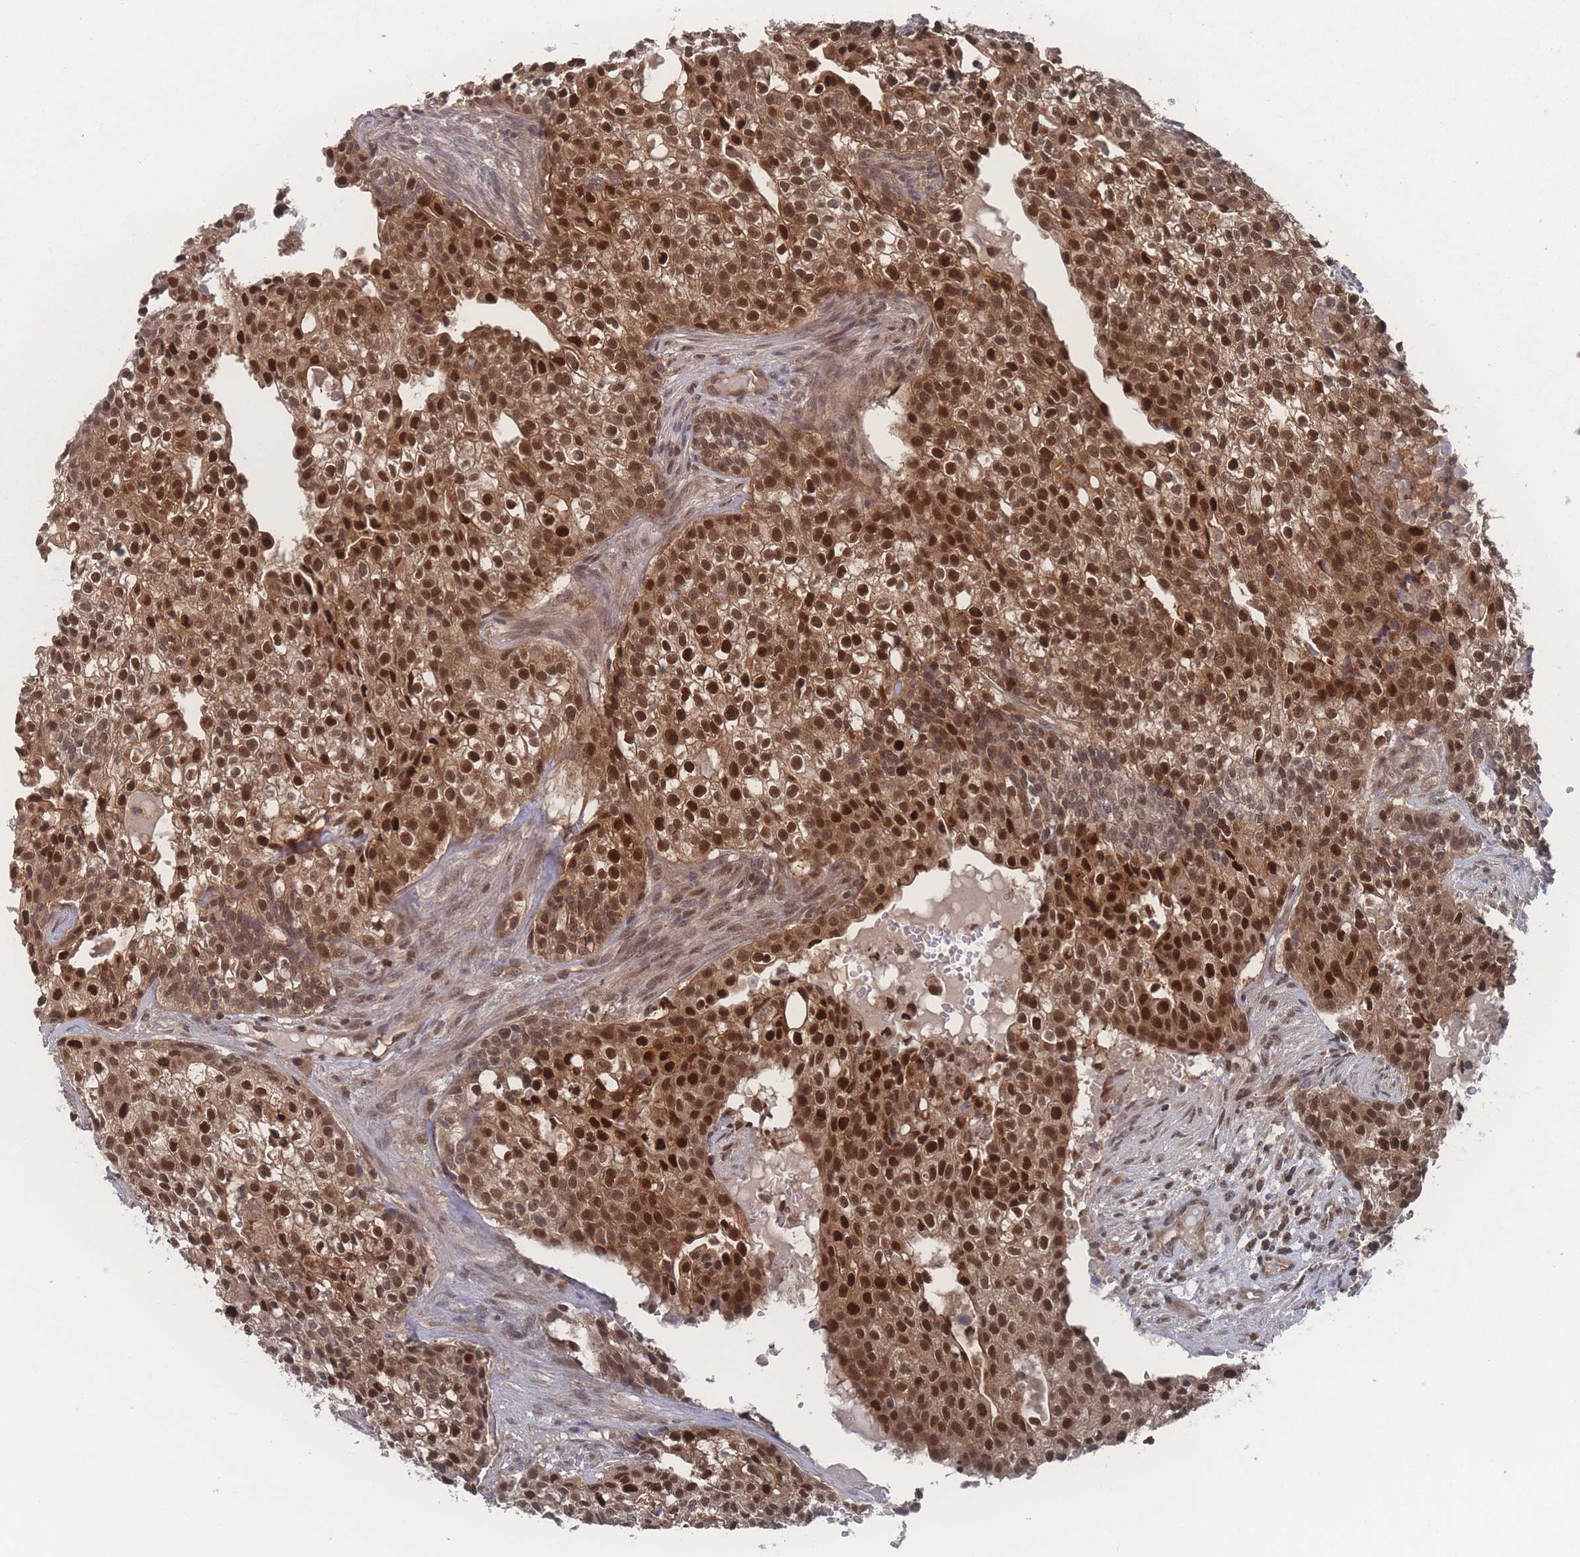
{"staining": {"intensity": "strong", "quantity": ">75%", "location": "cytoplasmic/membranous,nuclear"}, "tissue": "head and neck cancer", "cell_type": "Tumor cells", "image_type": "cancer", "snomed": [{"axis": "morphology", "description": "Adenocarcinoma, NOS"}, {"axis": "topography", "description": "Head-Neck"}], "caption": "Immunohistochemistry (IHC) staining of head and neck adenocarcinoma, which shows high levels of strong cytoplasmic/membranous and nuclear staining in approximately >75% of tumor cells indicating strong cytoplasmic/membranous and nuclear protein expression. The staining was performed using DAB (brown) for protein detection and nuclei were counterstained in hematoxylin (blue).", "gene": "PSMA1", "patient": {"sex": "male", "age": 81}}